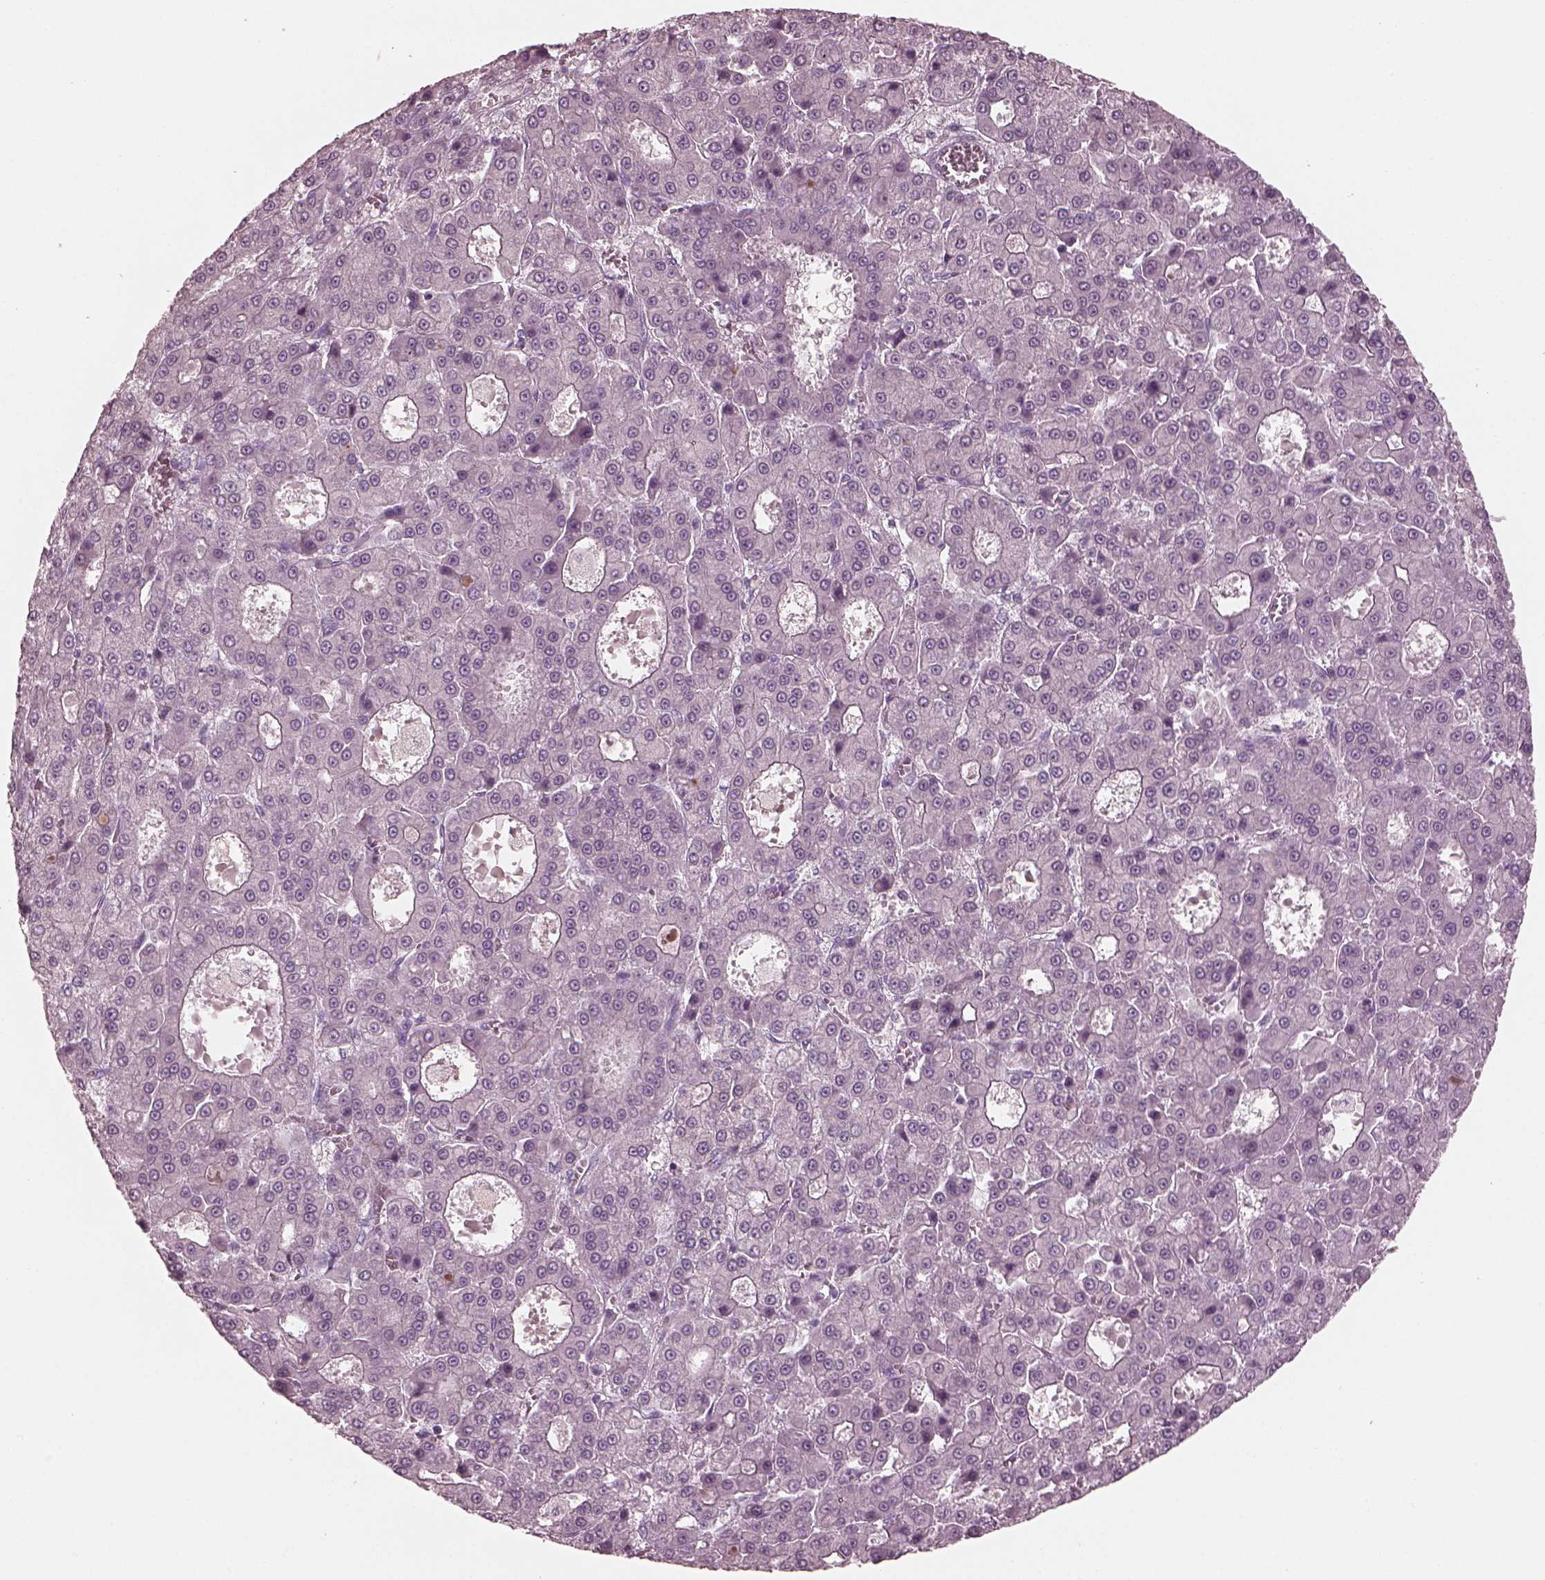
{"staining": {"intensity": "negative", "quantity": "none", "location": "none"}, "tissue": "liver cancer", "cell_type": "Tumor cells", "image_type": "cancer", "snomed": [{"axis": "morphology", "description": "Carcinoma, Hepatocellular, NOS"}, {"axis": "topography", "description": "Liver"}], "caption": "This image is of liver hepatocellular carcinoma stained with immunohistochemistry to label a protein in brown with the nuclei are counter-stained blue. There is no positivity in tumor cells.", "gene": "C2orf81", "patient": {"sex": "male", "age": 70}}